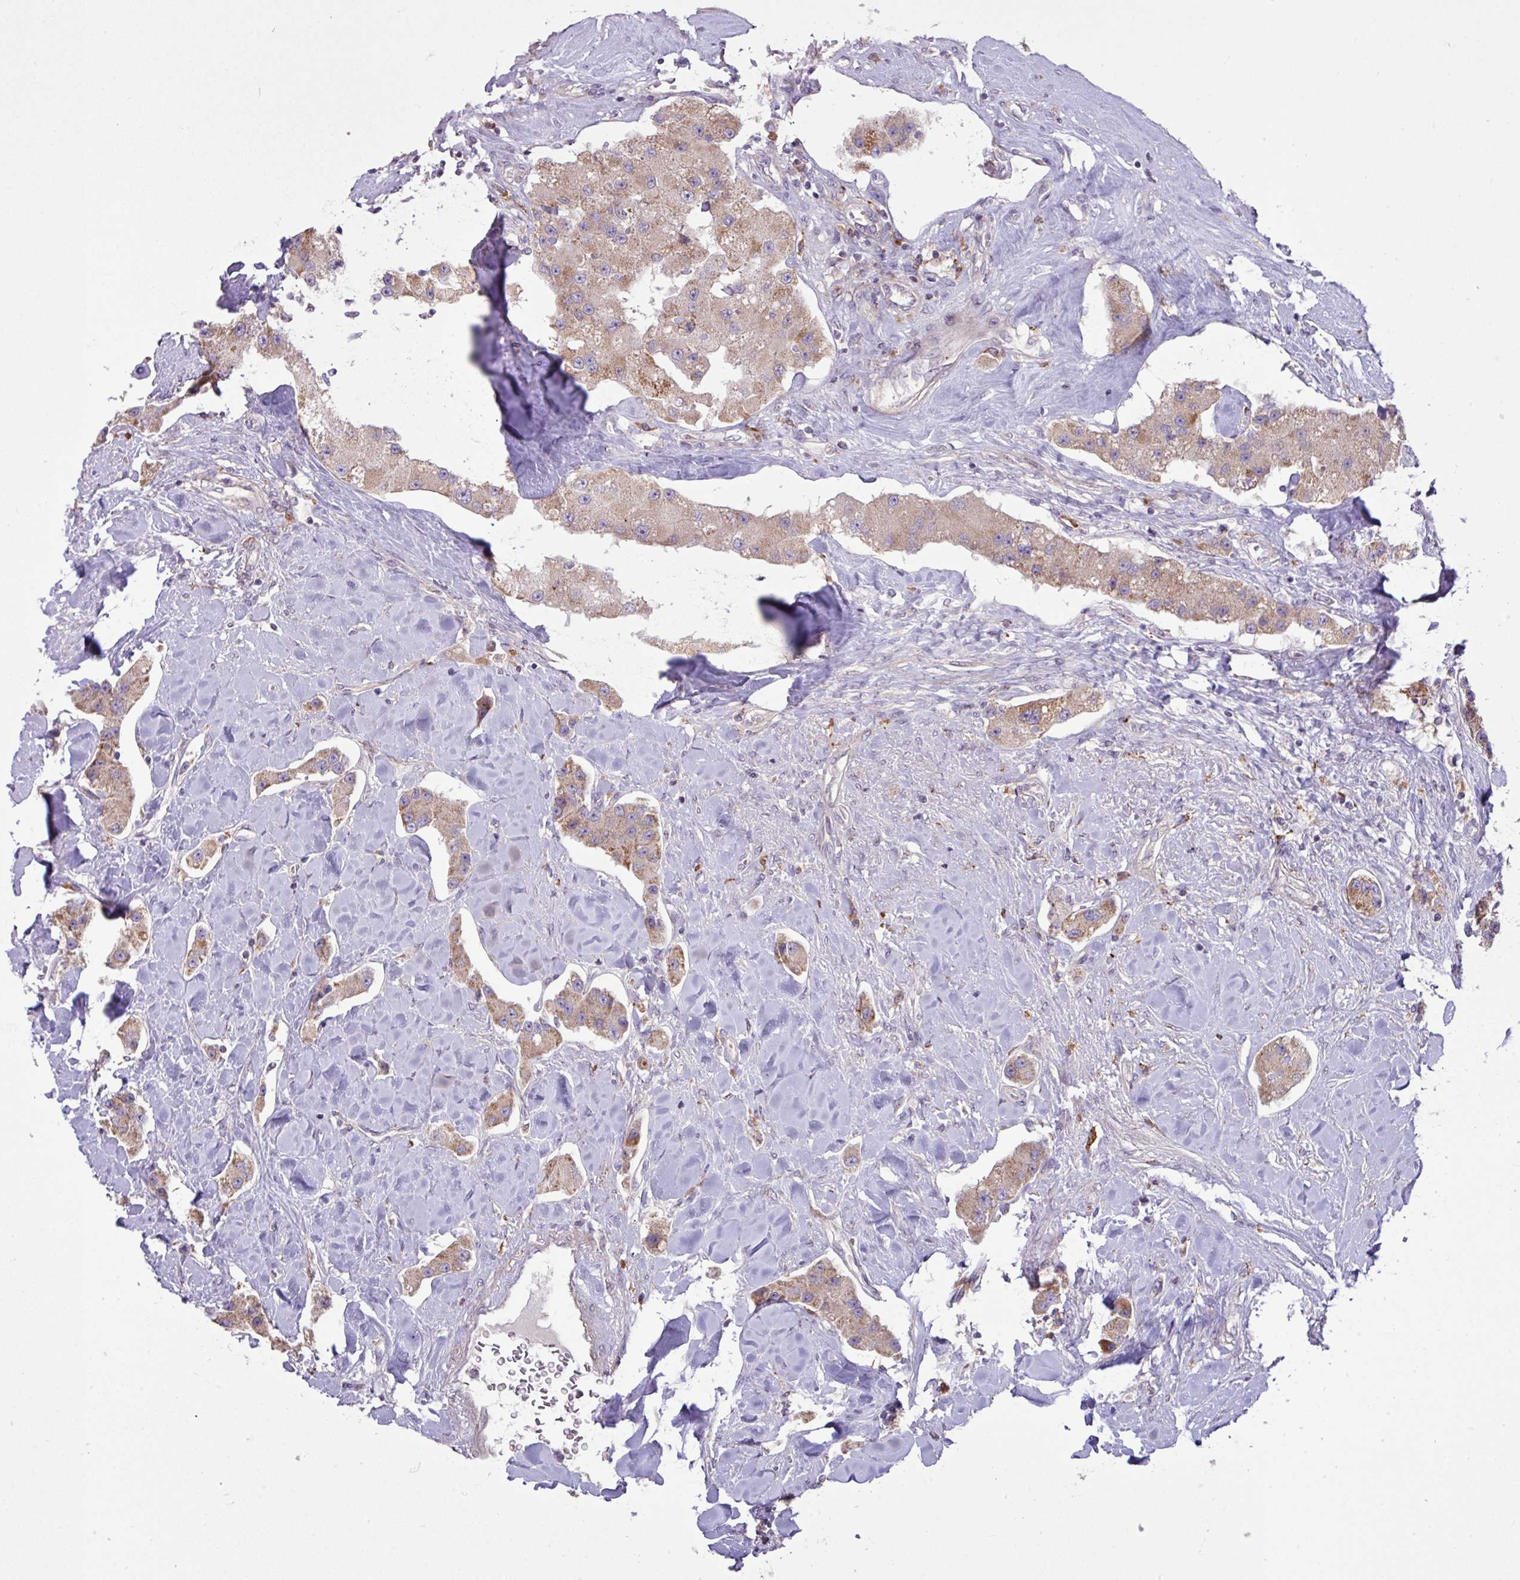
{"staining": {"intensity": "weak", "quantity": ">75%", "location": "cytoplasmic/membranous"}, "tissue": "carcinoid", "cell_type": "Tumor cells", "image_type": "cancer", "snomed": [{"axis": "morphology", "description": "Carcinoid, malignant, NOS"}, {"axis": "topography", "description": "Pancreas"}], "caption": "Tumor cells show low levels of weak cytoplasmic/membranous expression in about >75% of cells in human carcinoid.", "gene": "ARHGEF25", "patient": {"sex": "male", "age": 41}}